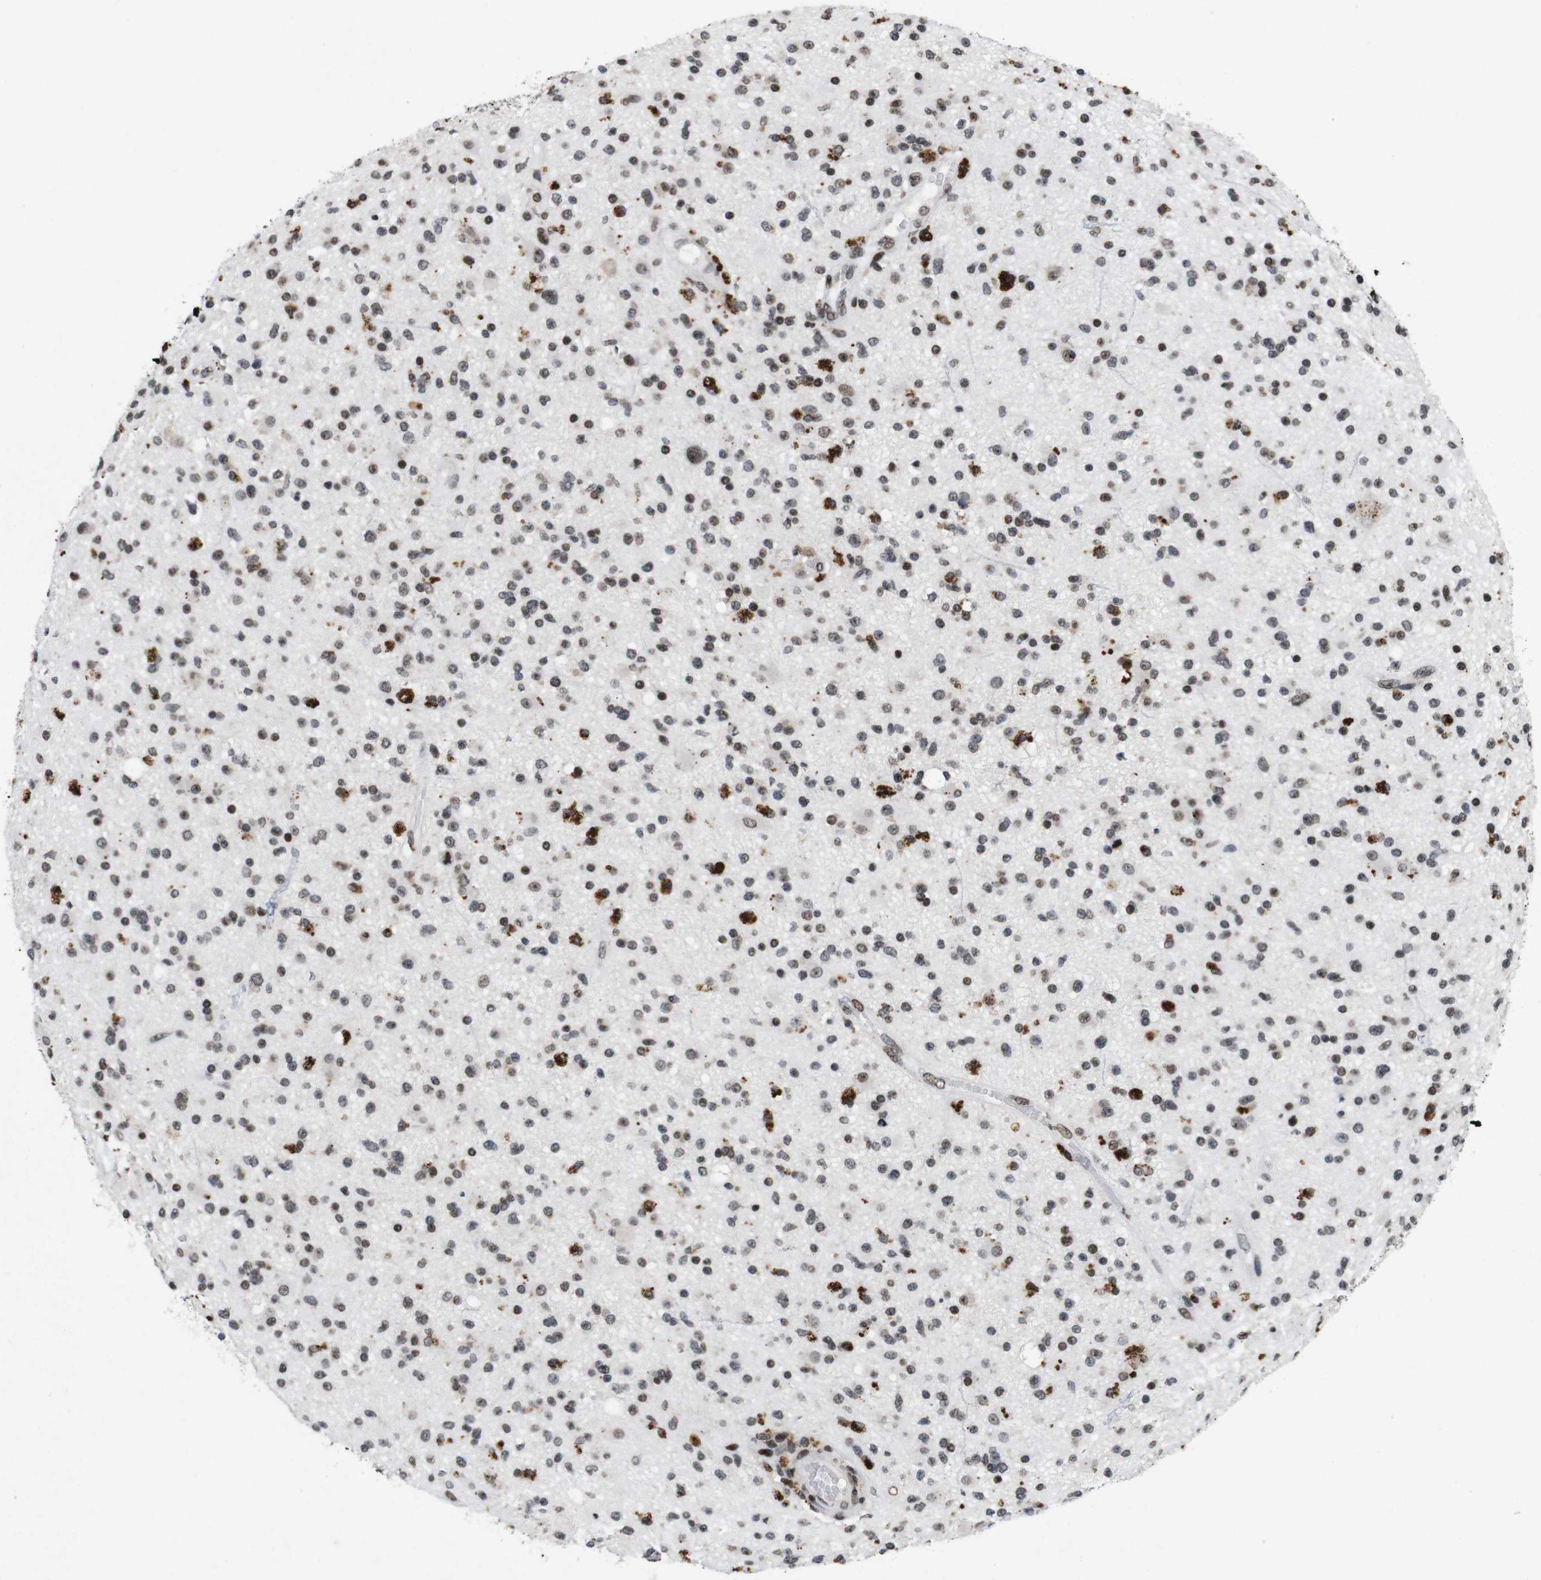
{"staining": {"intensity": "strong", "quantity": "<25%", "location": "cytoplasmic/membranous,nuclear"}, "tissue": "glioma", "cell_type": "Tumor cells", "image_type": "cancer", "snomed": [{"axis": "morphology", "description": "Glioma, malignant, High grade"}, {"axis": "topography", "description": "Brain"}], "caption": "Human glioma stained with a protein marker demonstrates strong staining in tumor cells.", "gene": "MAGEH1", "patient": {"sex": "male", "age": 33}}